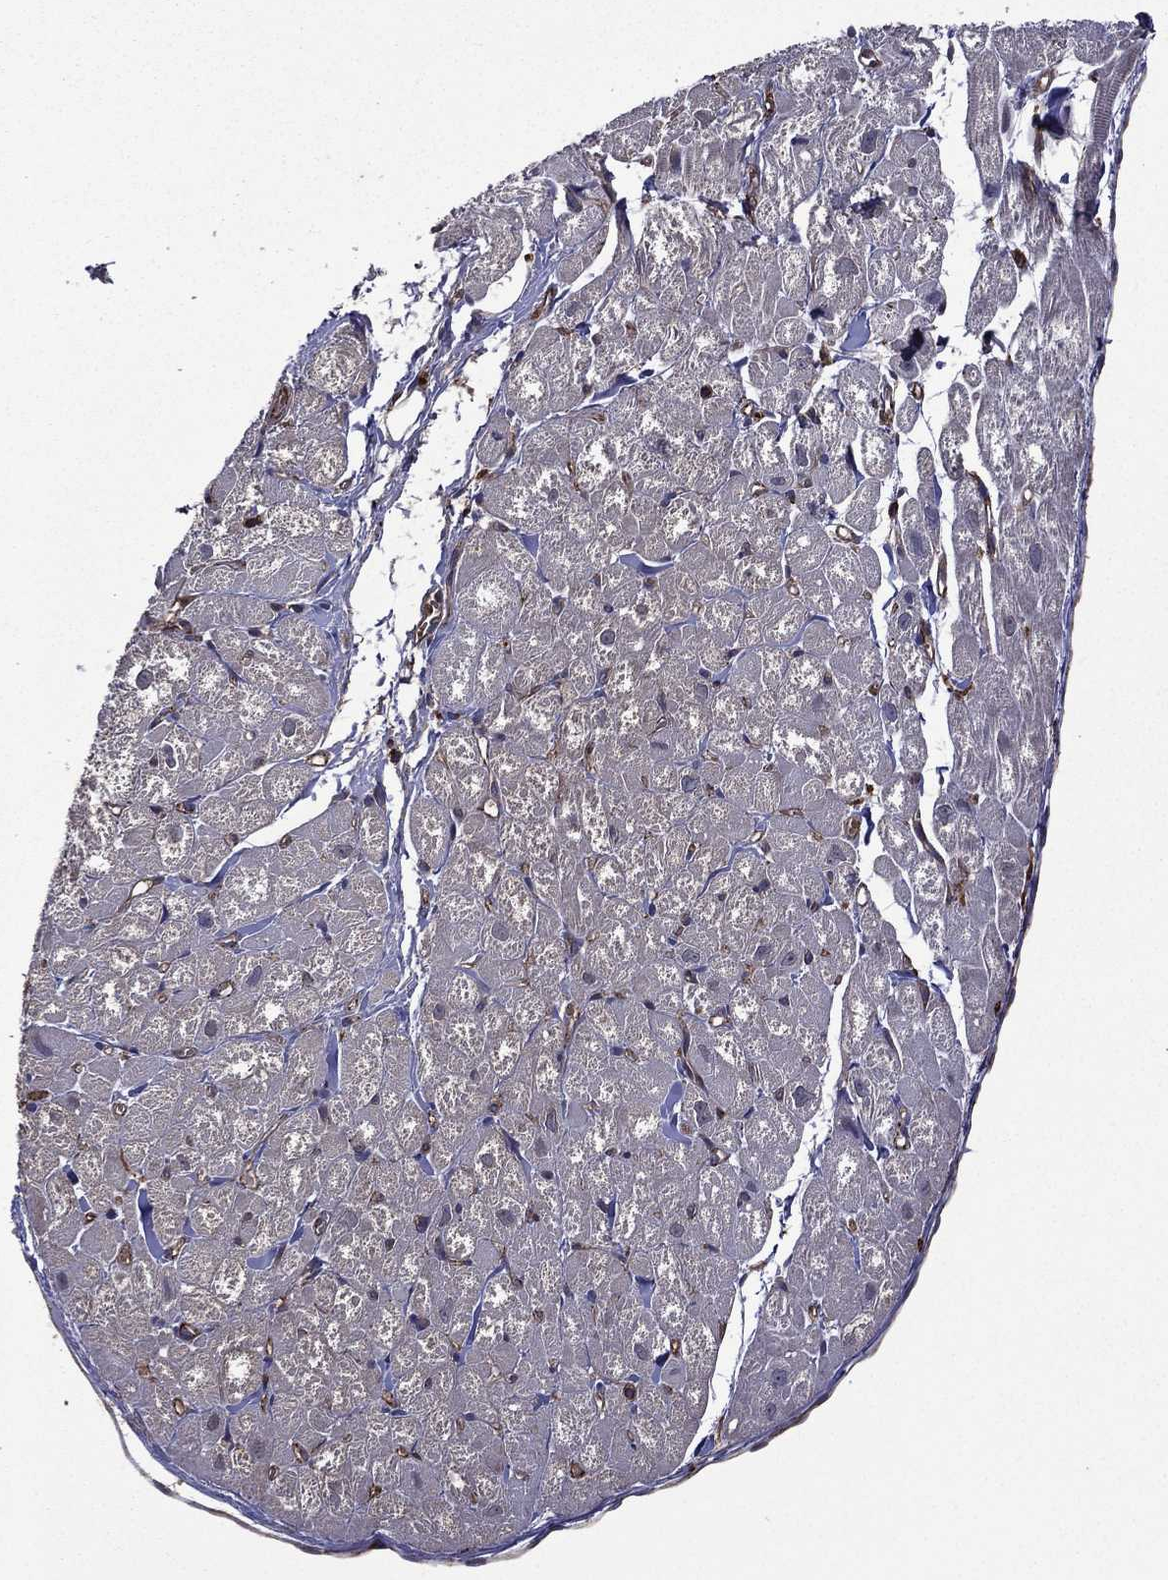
{"staining": {"intensity": "negative", "quantity": "none", "location": "none"}, "tissue": "heart muscle", "cell_type": "Cardiomyocytes", "image_type": "normal", "snomed": [{"axis": "morphology", "description": "Normal tissue, NOS"}, {"axis": "topography", "description": "Heart"}], "caption": "Cardiomyocytes are negative for protein expression in unremarkable human heart muscle. (Stains: DAB (3,3'-diaminobenzidine) IHC with hematoxylin counter stain, Microscopy: brightfield microscopy at high magnification).", "gene": "PLPP3", "patient": {"sex": "male", "age": 58}}